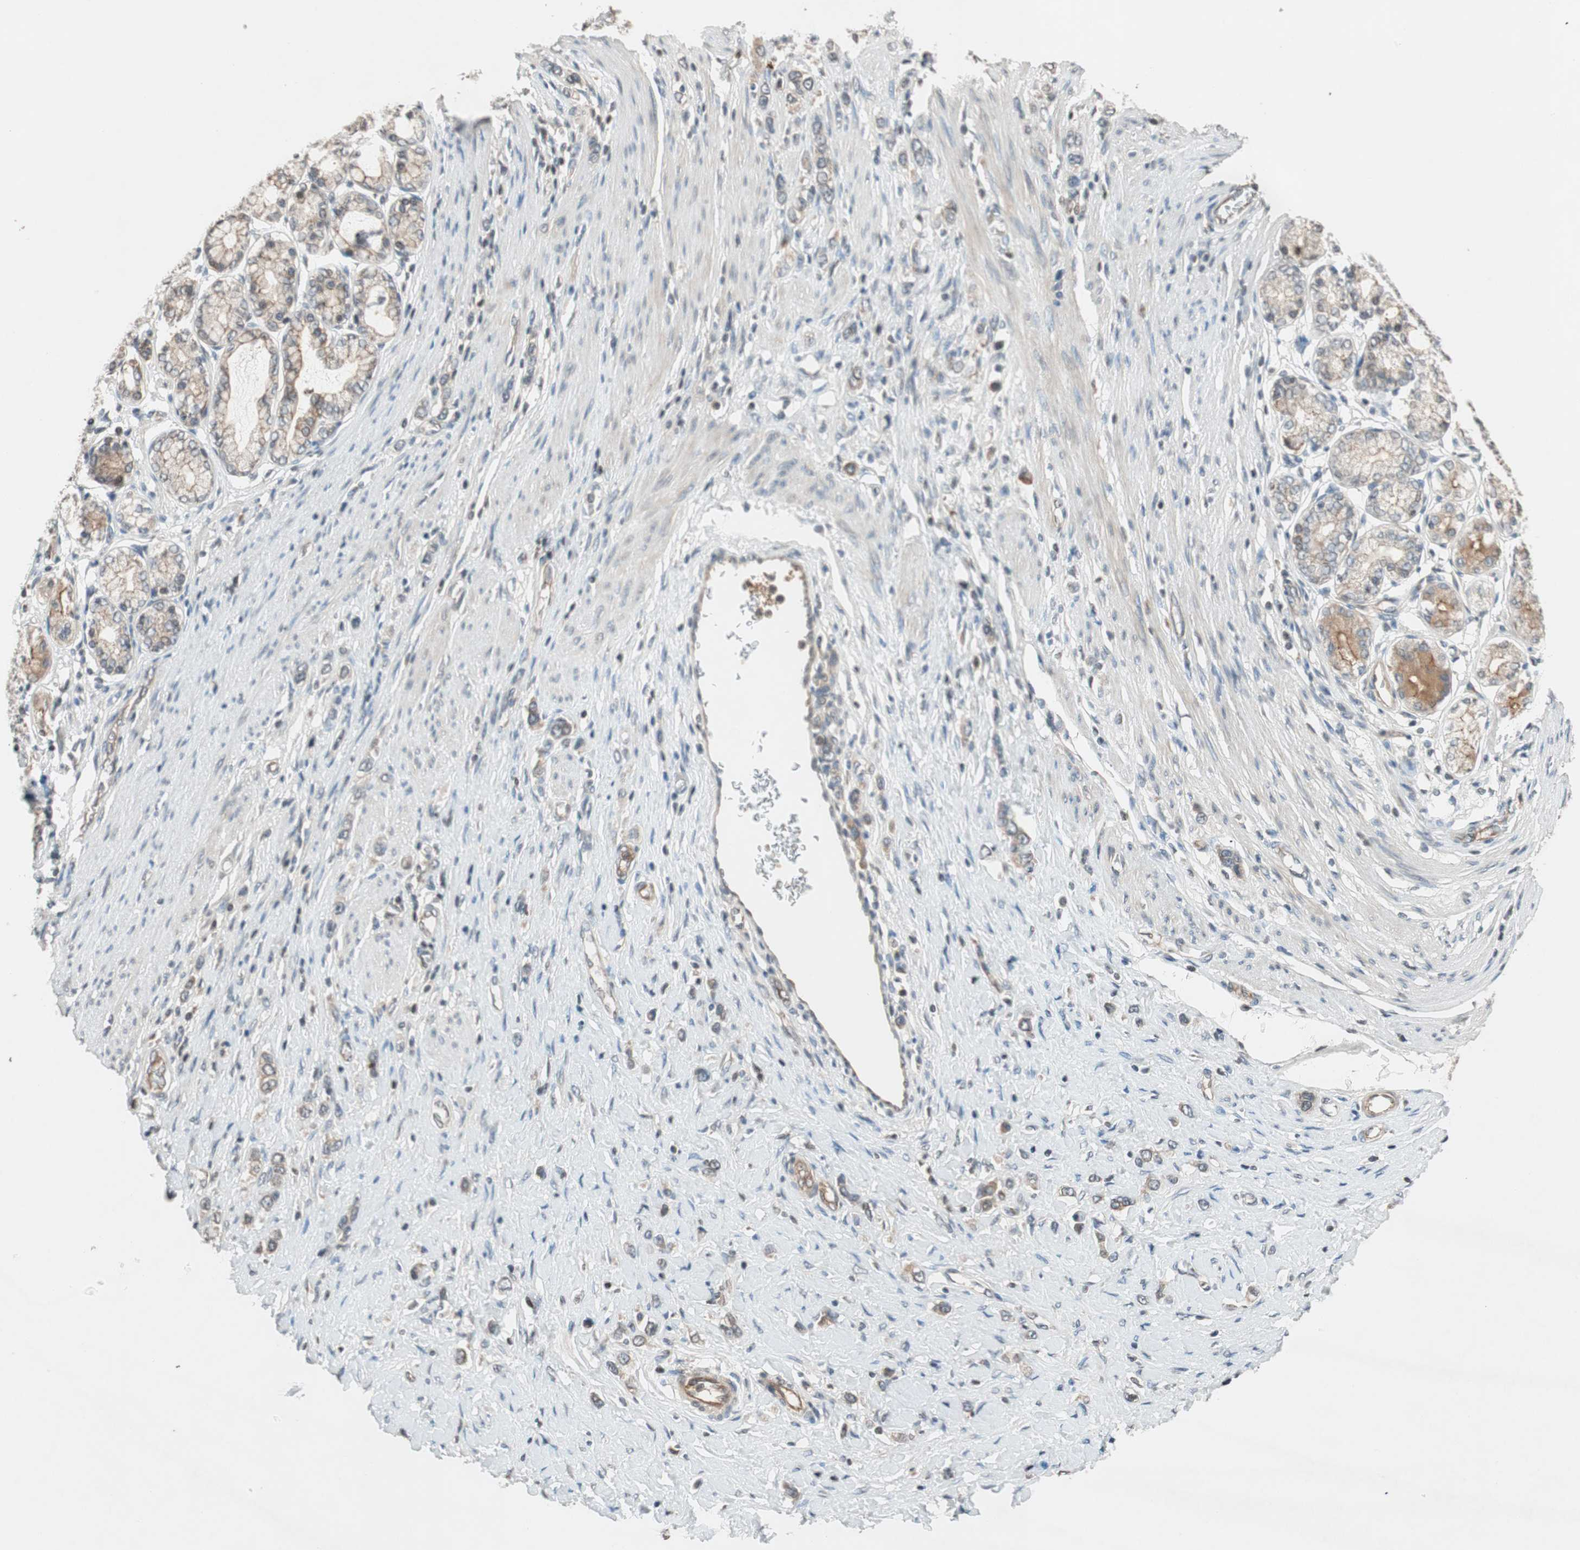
{"staining": {"intensity": "weak", "quantity": "25%-75%", "location": "cytoplasmic/membranous"}, "tissue": "stomach cancer", "cell_type": "Tumor cells", "image_type": "cancer", "snomed": [{"axis": "morphology", "description": "Normal tissue, NOS"}, {"axis": "morphology", "description": "Adenocarcinoma, NOS"}, {"axis": "topography", "description": "Stomach, upper"}, {"axis": "topography", "description": "Stomach"}], "caption": "The image reveals immunohistochemical staining of stomach adenocarcinoma. There is weak cytoplasmic/membranous staining is present in approximately 25%-75% of tumor cells. Immunohistochemistry (ihc) stains the protein in brown and the nuclei are stained blue.", "gene": "GCLM", "patient": {"sex": "female", "age": 65}}